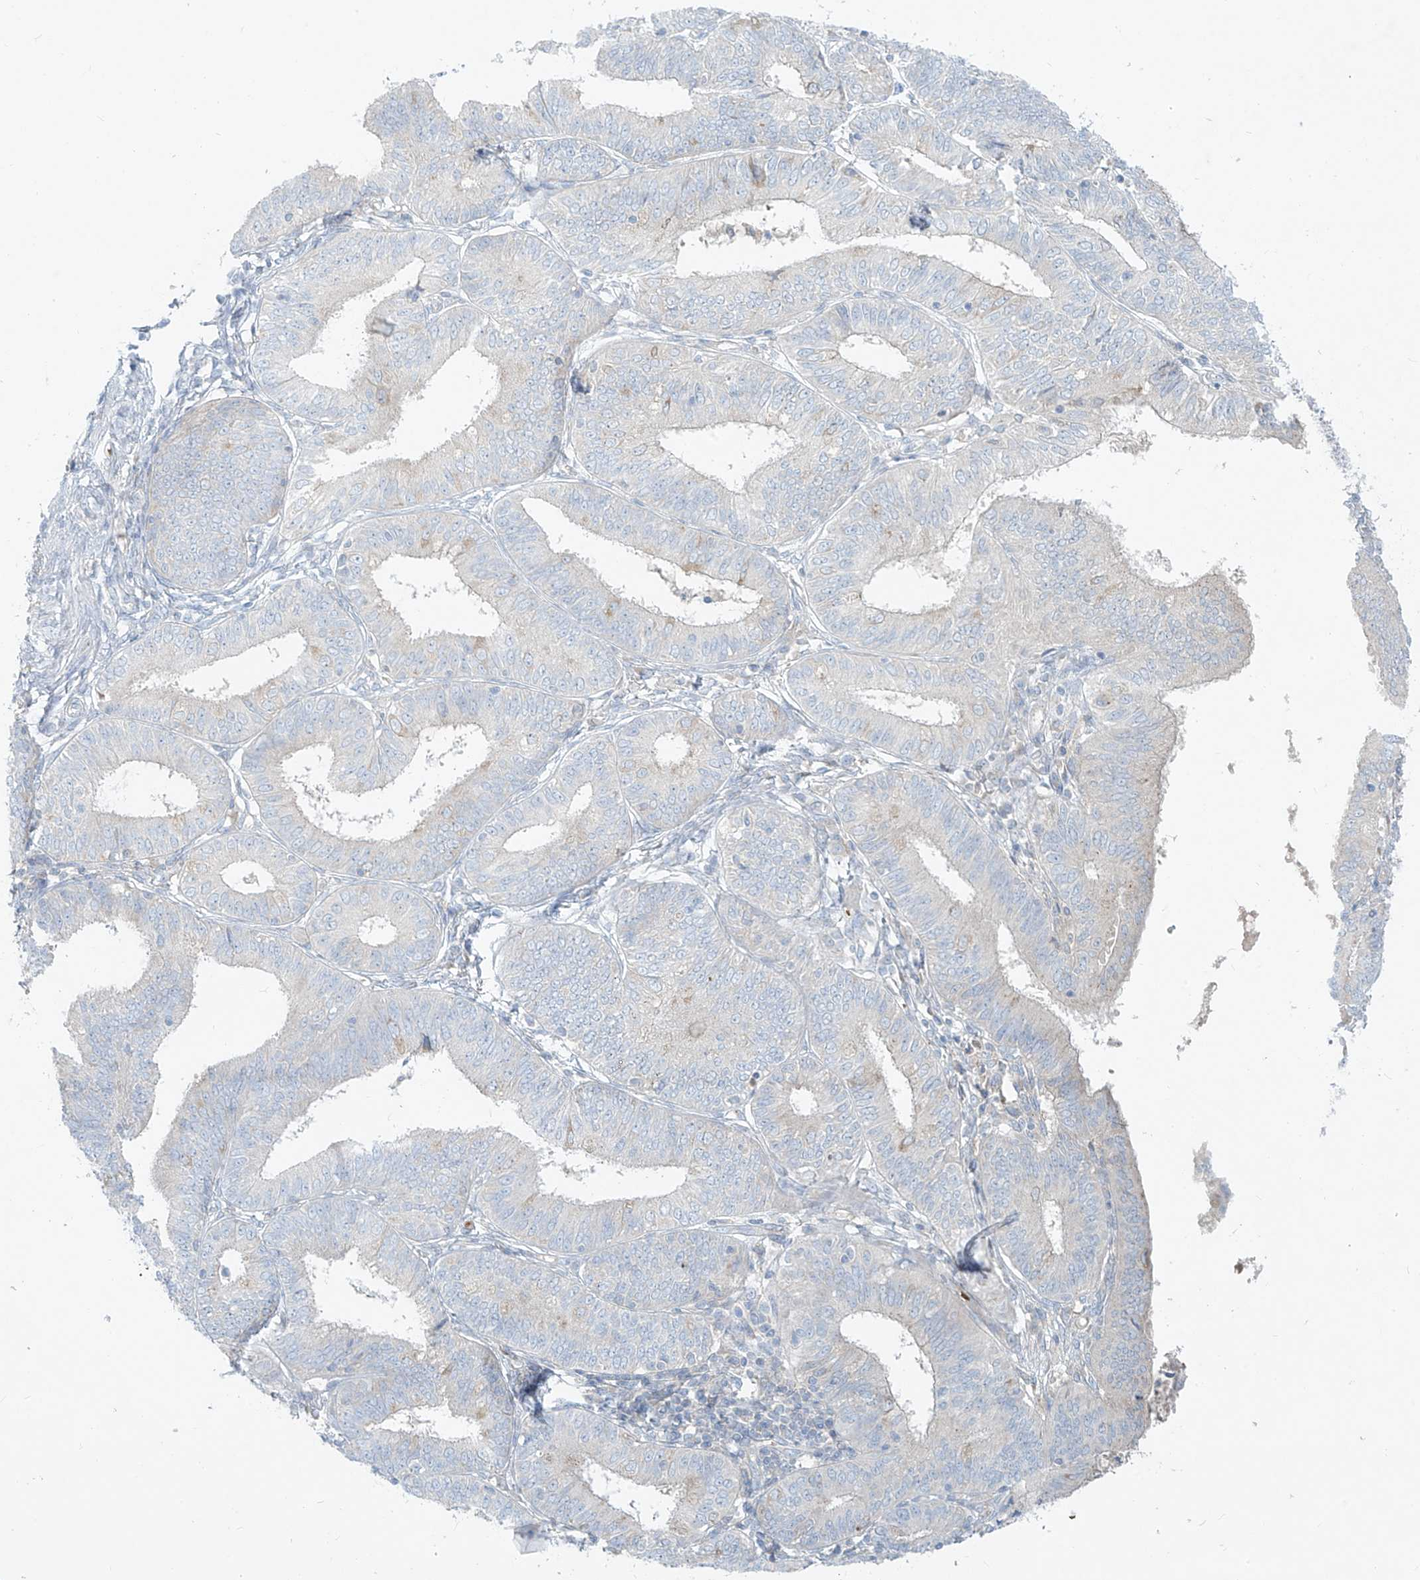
{"staining": {"intensity": "negative", "quantity": "none", "location": "none"}, "tissue": "endometrial cancer", "cell_type": "Tumor cells", "image_type": "cancer", "snomed": [{"axis": "morphology", "description": "Adenocarcinoma, NOS"}, {"axis": "topography", "description": "Endometrium"}], "caption": "An image of human endometrial cancer (adenocarcinoma) is negative for staining in tumor cells.", "gene": "DGKQ", "patient": {"sex": "female", "age": 51}}